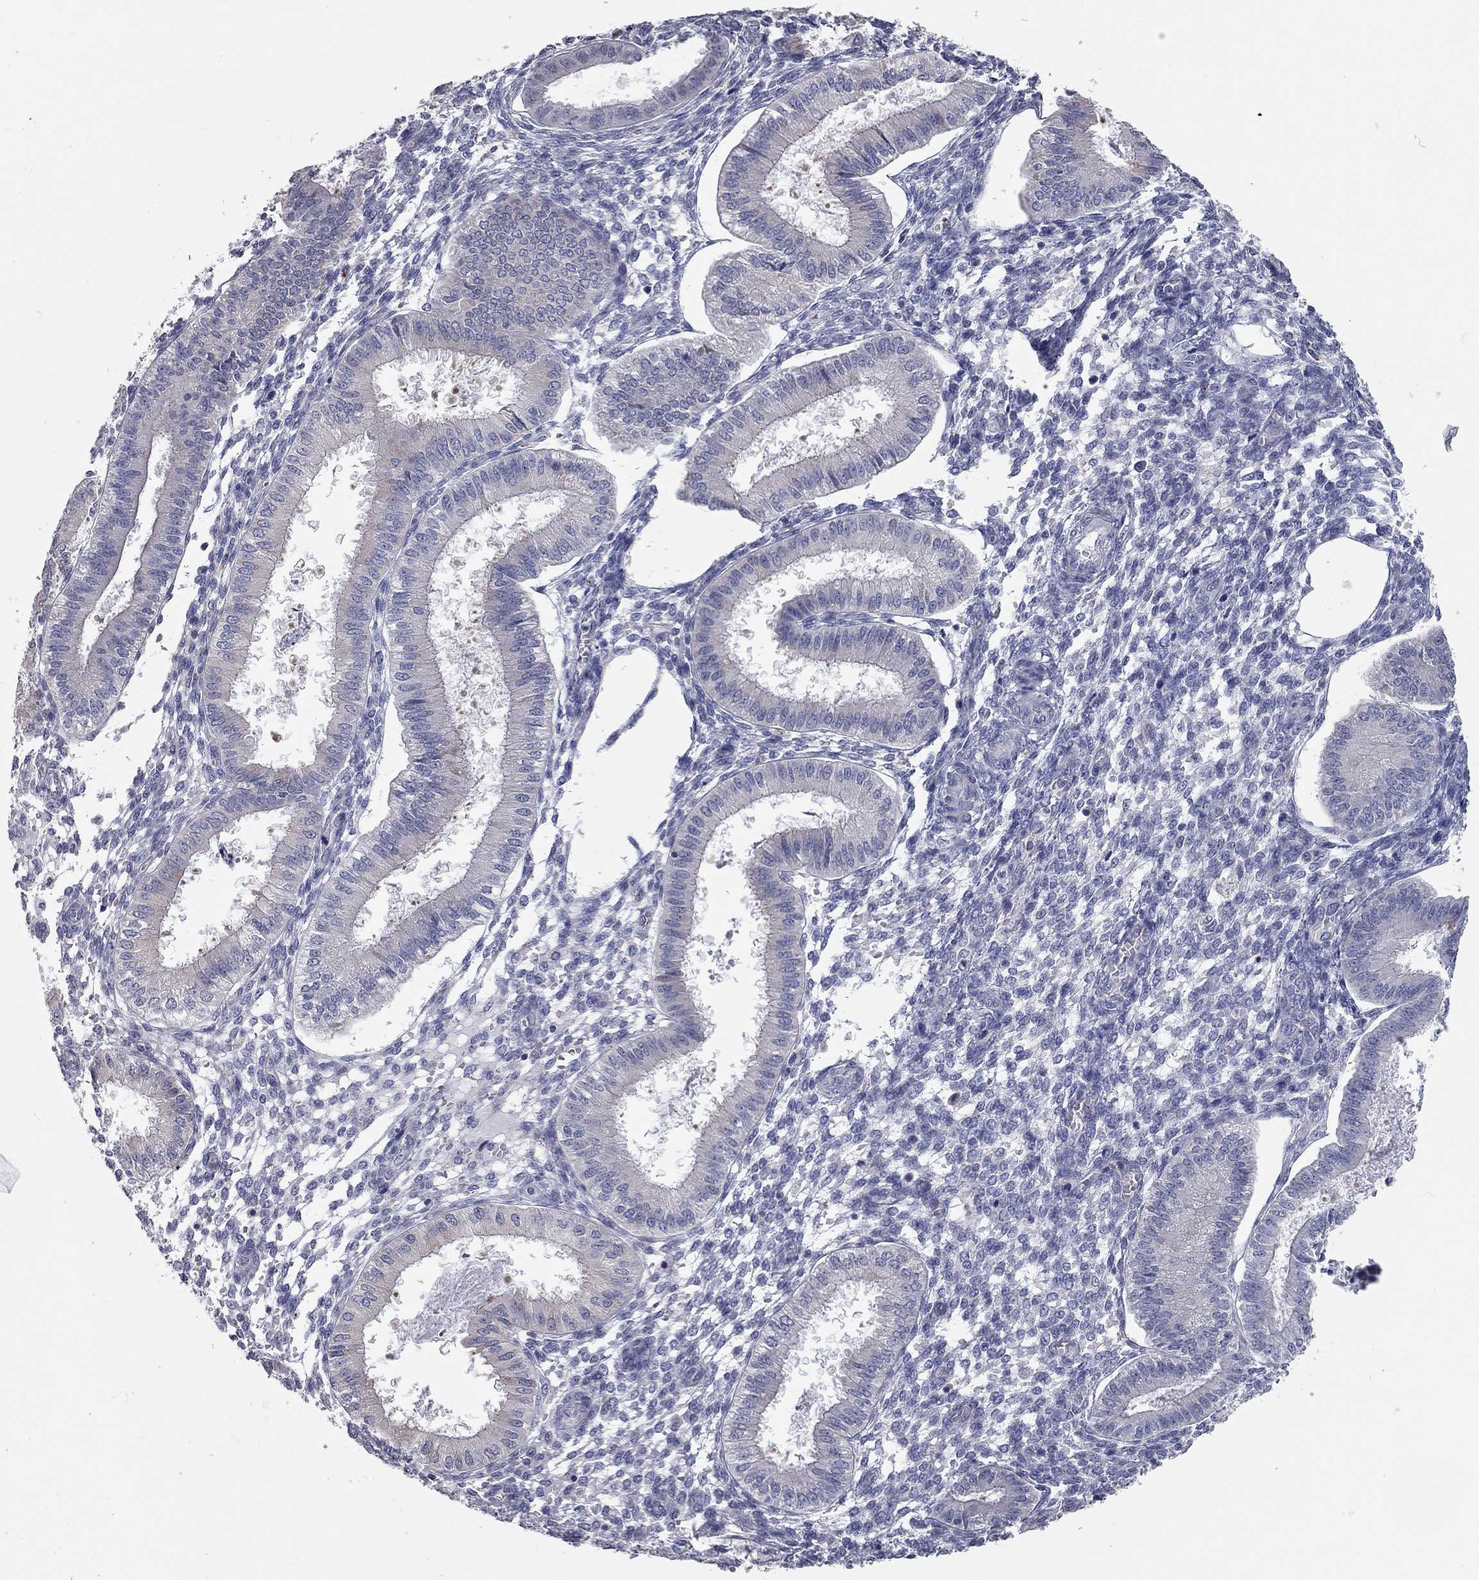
{"staining": {"intensity": "negative", "quantity": "none", "location": "none"}, "tissue": "endometrium", "cell_type": "Cells in endometrial stroma", "image_type": "normal", "snomed": [{"axis": "morphology", "description": "Normal tissue, NOS"}, {"axis": "topography", "description": "Endometrium"}], "caption": "There is no significant positivity in cells in endometrial stroma of endometrium. (Stains: DAB (3,3'-diaminobenzidine) immunohistochemistry with hematoxylin counter stain, Microscopy: brightfield microscopy at high magnification).", "gene": "XAGE2", "patient": {"sex": "female", "age": 43}}